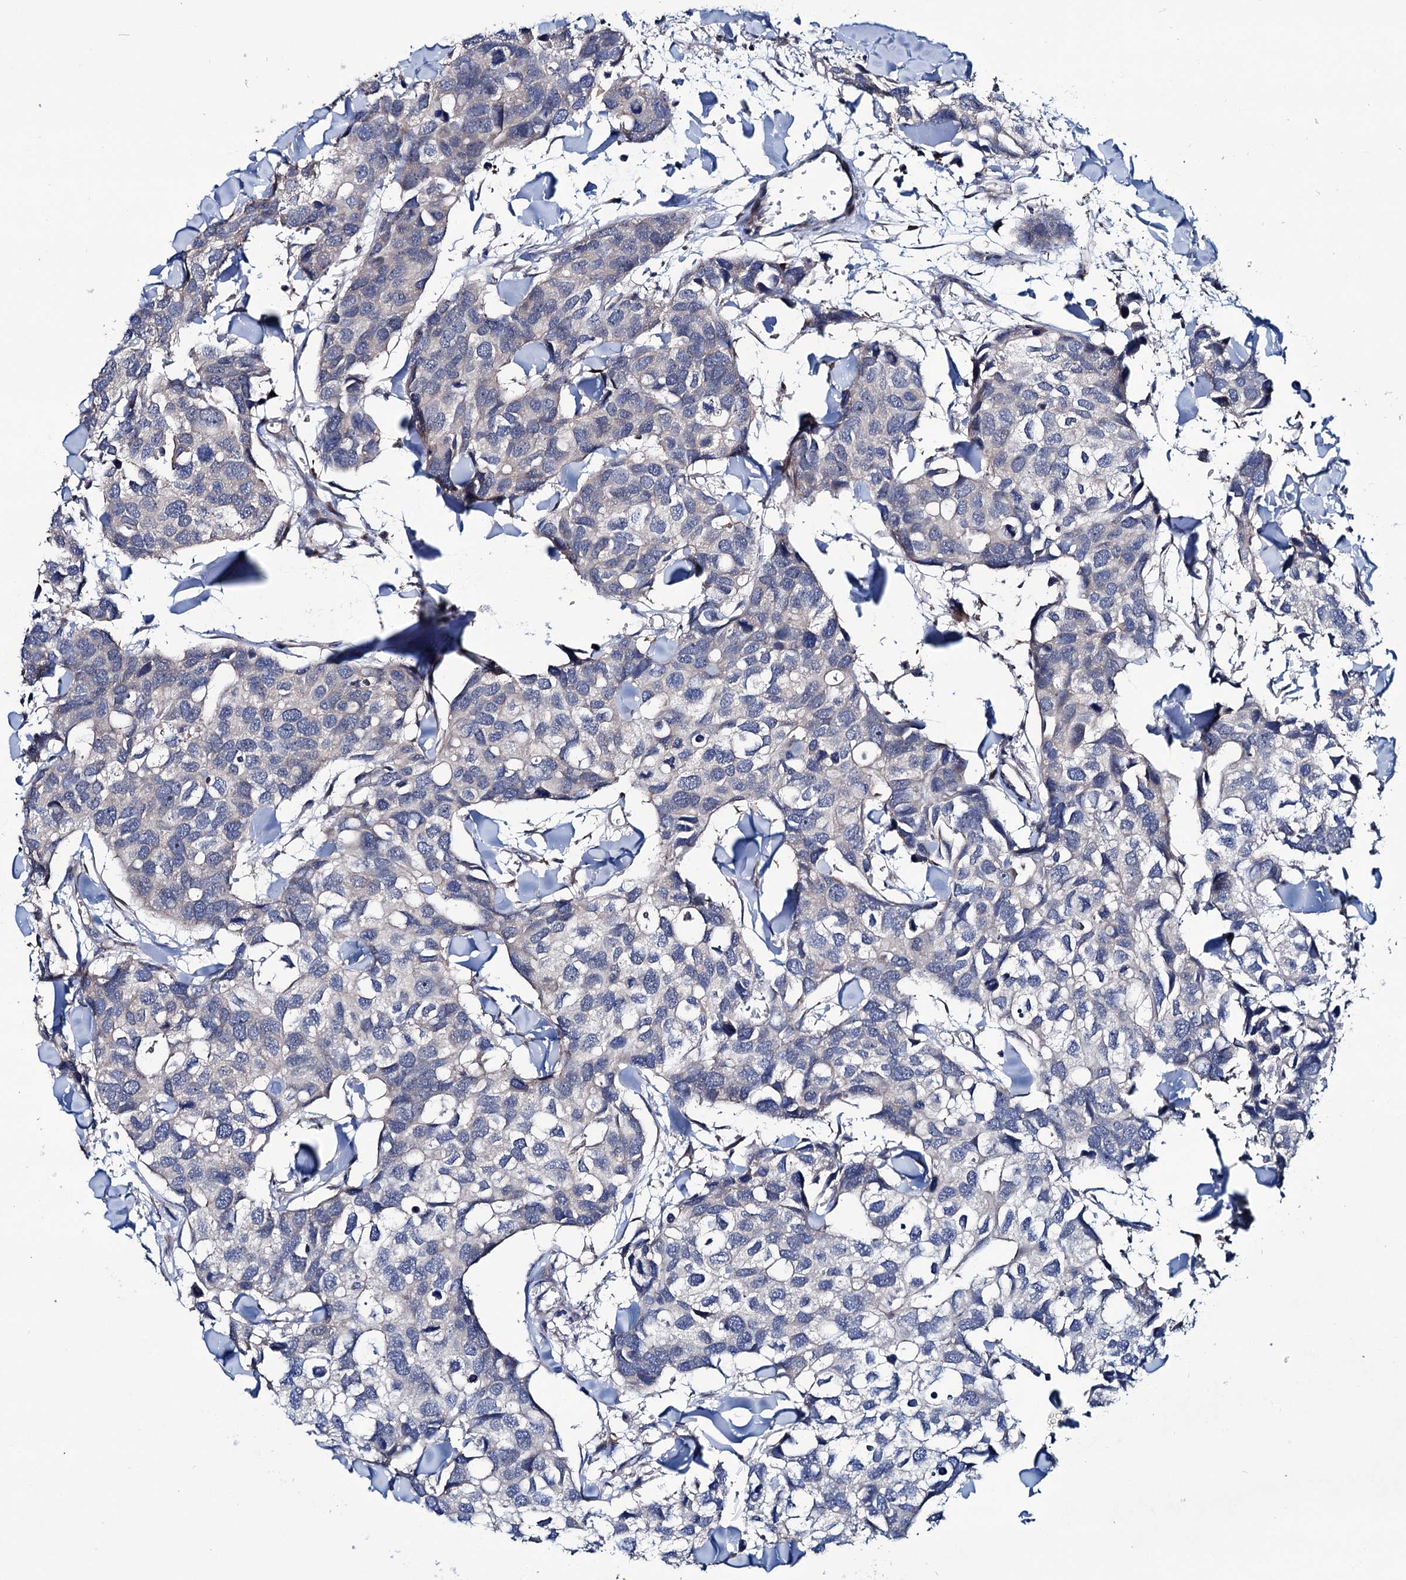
{"staining": {"intensity": "negative", "quantity": "none", "location": "none"}, "tissue": "breast cancer", "cell_type": "Tumor cells", "image_type": "cancer", "snomed": [{"axis": "morphology", "description": "Duct carcinoma"}, {"axis": "topography", "description": "Breast"}], "caption": "An image of infiltrating ductal carcinoma (breast) stained for a protein displays no brown staining in tumor cells.", "gene": "EYA4", "patient": {"sex": "female", "age": 83}}